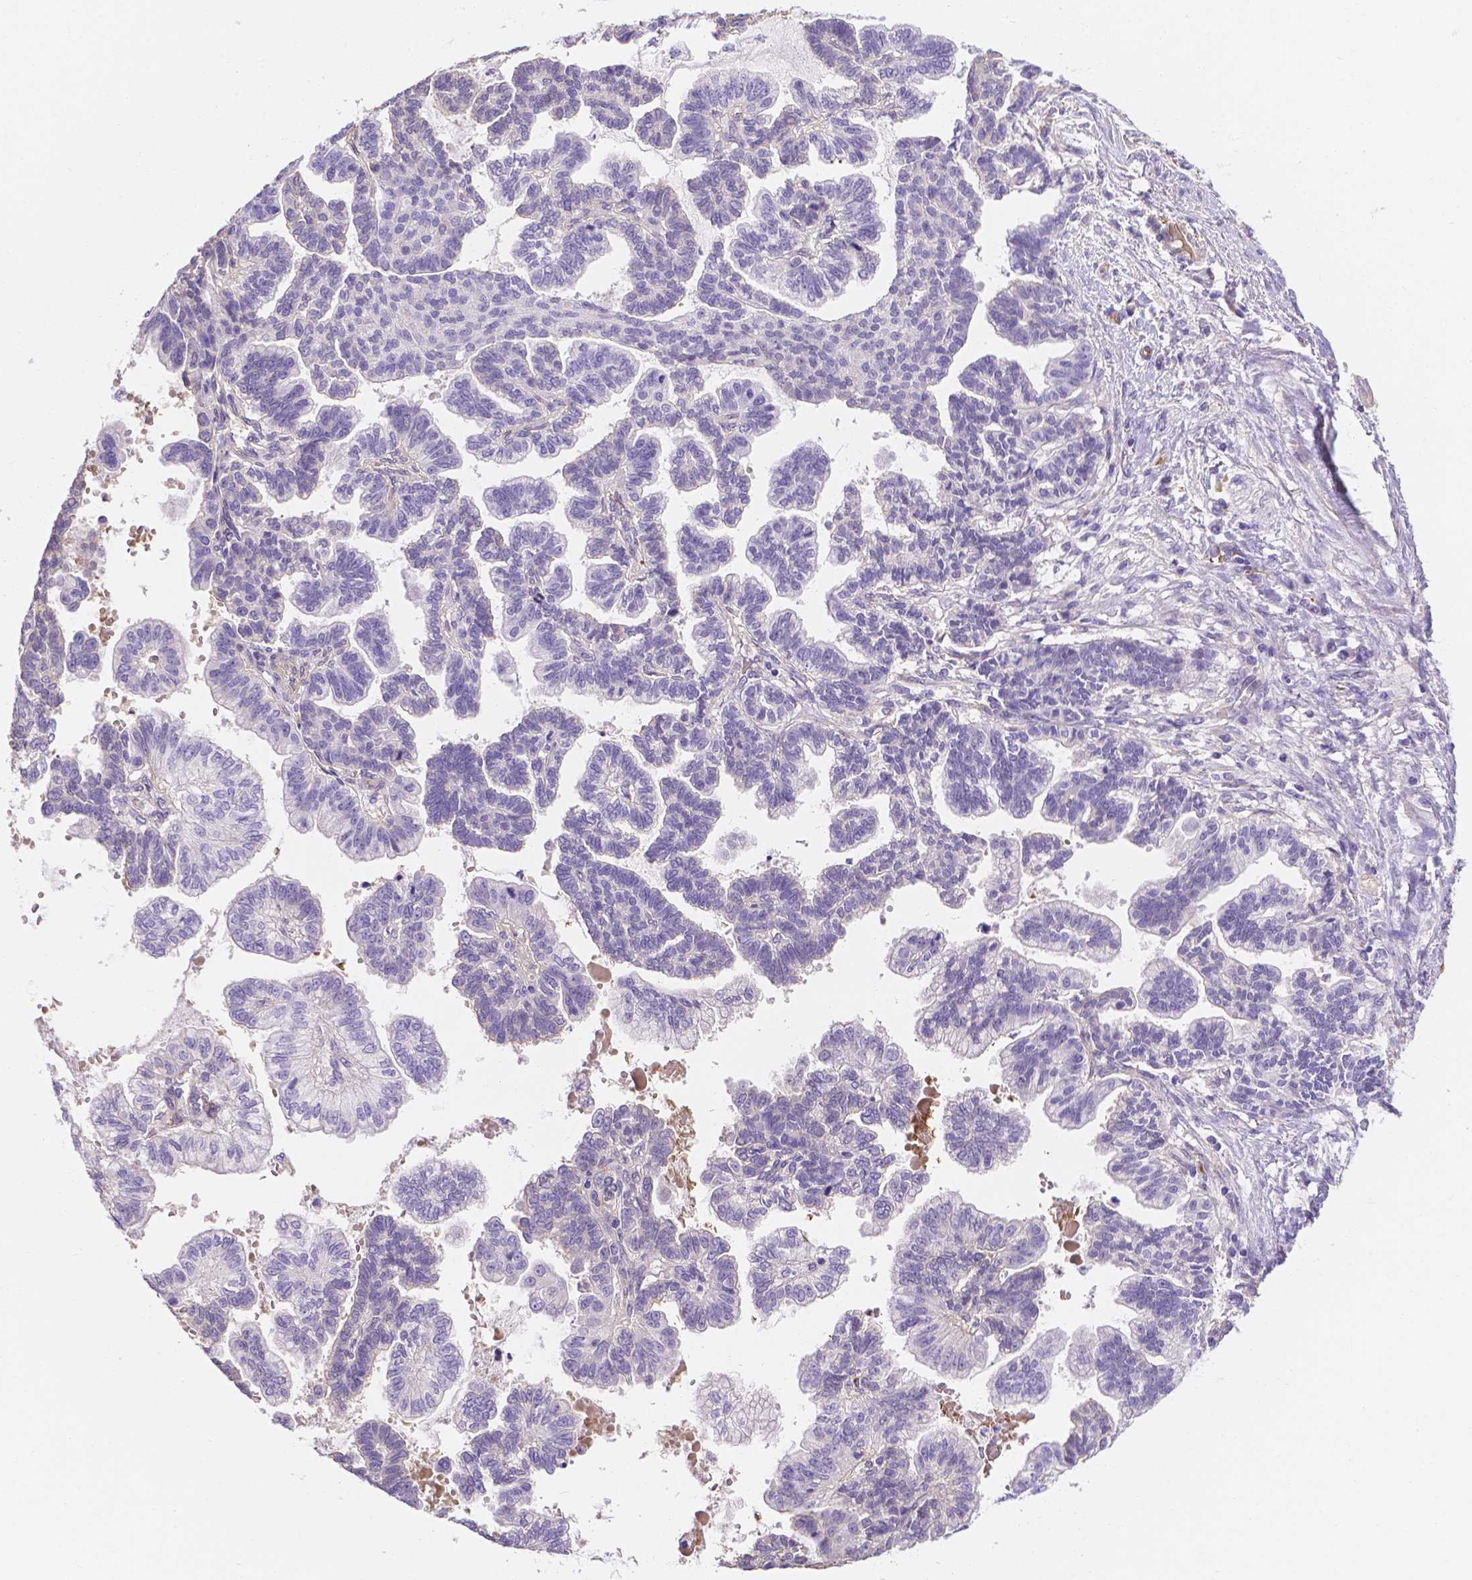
{"staining": {"intensity": "negative", "quantity": "none", "location": "none"}, "tissue": "stomach cancer", "cell_type": "Tumor cells", "image_type": "cancer", "snomed": [{"axis": "morphology", "description": "Adenocarcinoma, NOS"}, {"axis": "topography", "description": "Stomach"}], "caption": "A high-resolution image shows immunohistochemistry staining of stomach cancer (adenocarcinoma), which exhibits no significant positivity in tumor cells. Nuclei are stained in blue.", "gene": "SLC40A1", "patient": {"sex": "male", "age": 83}}